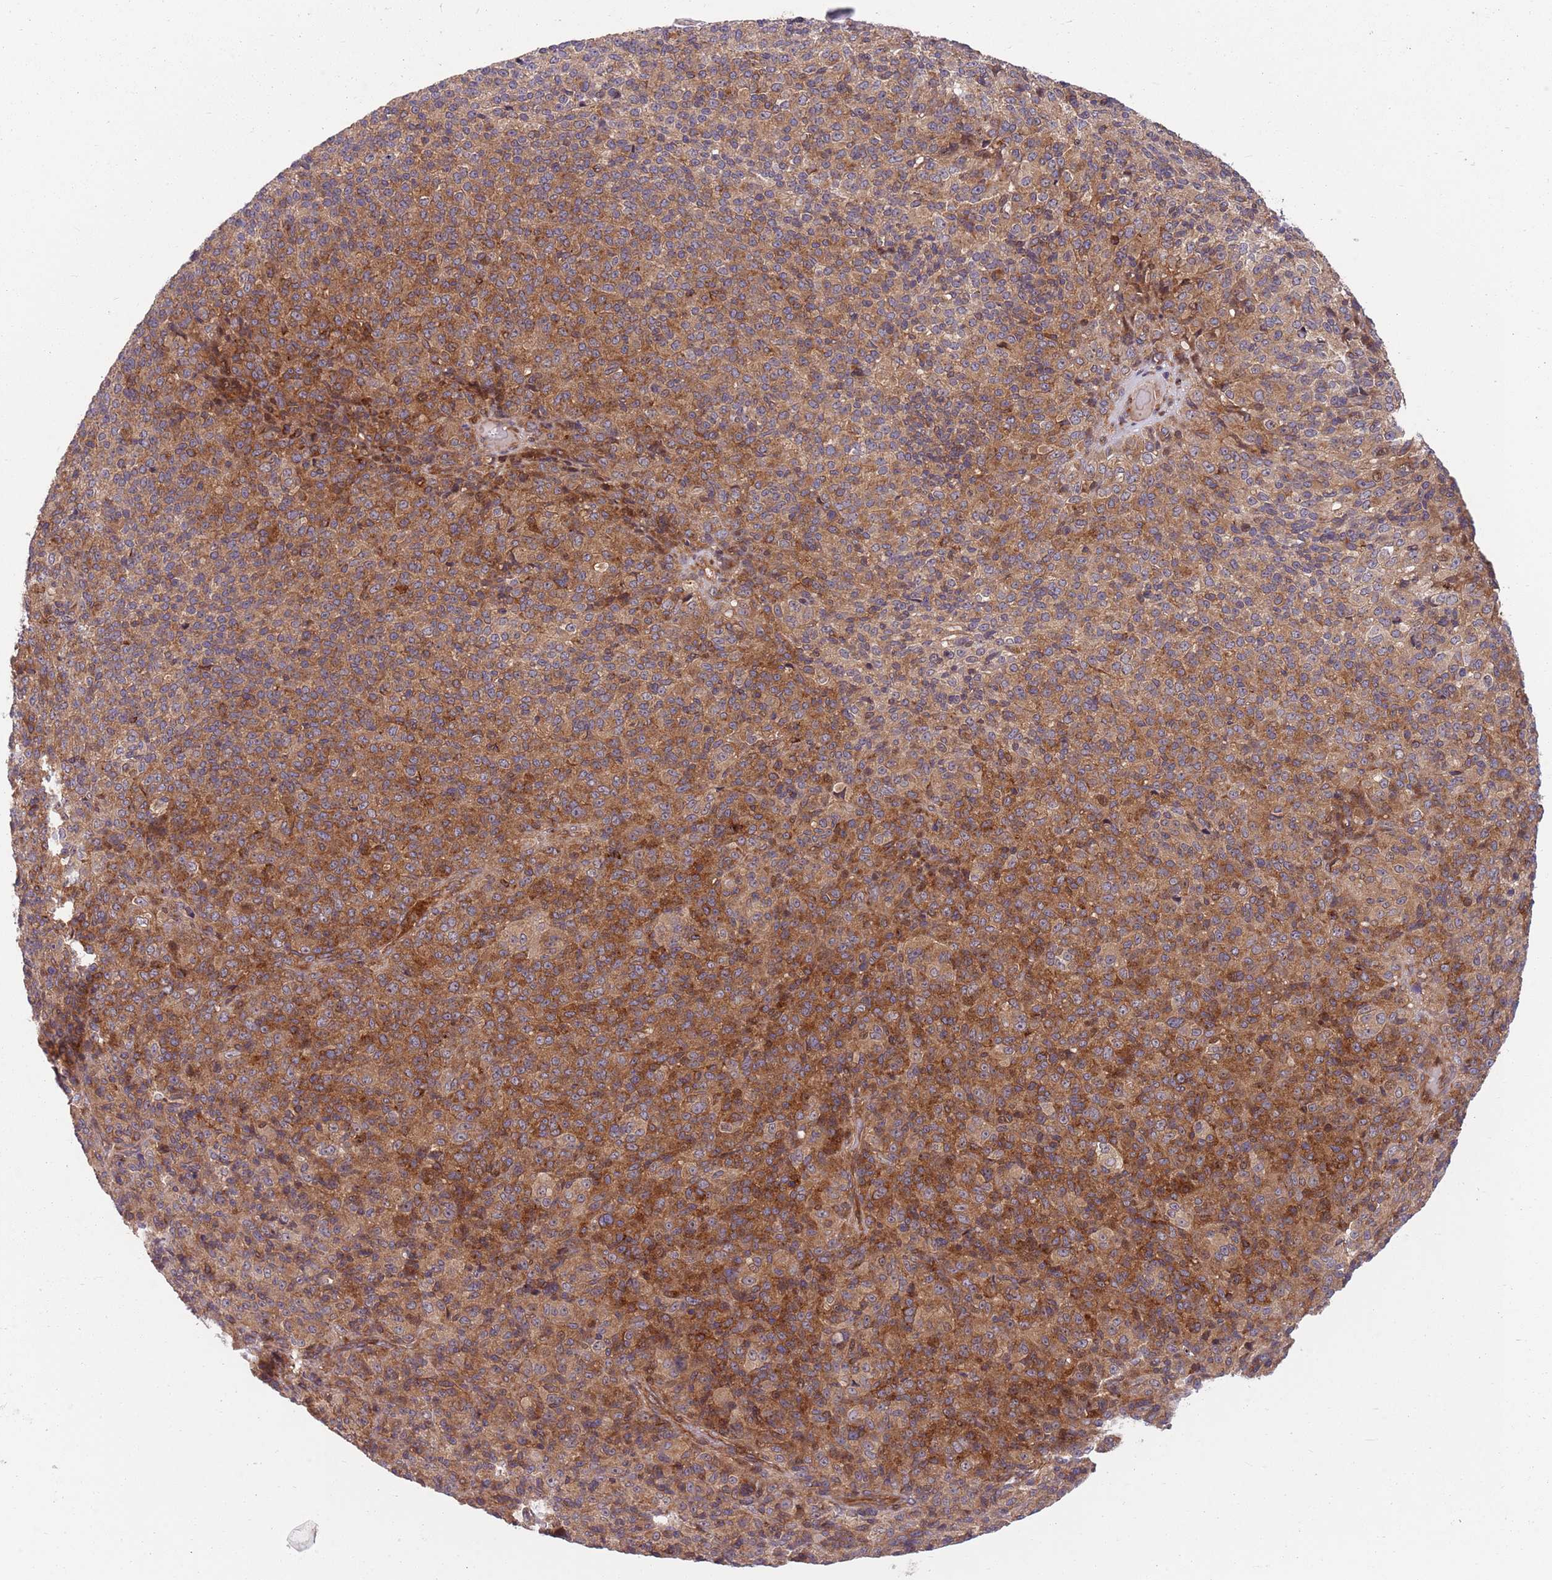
{"staining": {"intensity": "moderate", "quantity": ">75%", "location": "cytoplasmic/membranous"}, "tissue": "melanoma", "cell_type": "Tumor cells", "image_type": "cancer", "snomed": [{"axis": "morphology", "description": "Malignant melanoma, Metastatic site"}, {"axis": "topography", "description": "Brain"}], "caption": "IHC image of neoplastic tissue: human melanoma stained using IHC shows medium levels of moderate protein expression localized specifically in the cytoplasmic/membranous of tumor cells, appearing as a cytoplasmic/membranous brown color.", "gene": "GGA1", "patient": {"sex": "female", "age": 56}}